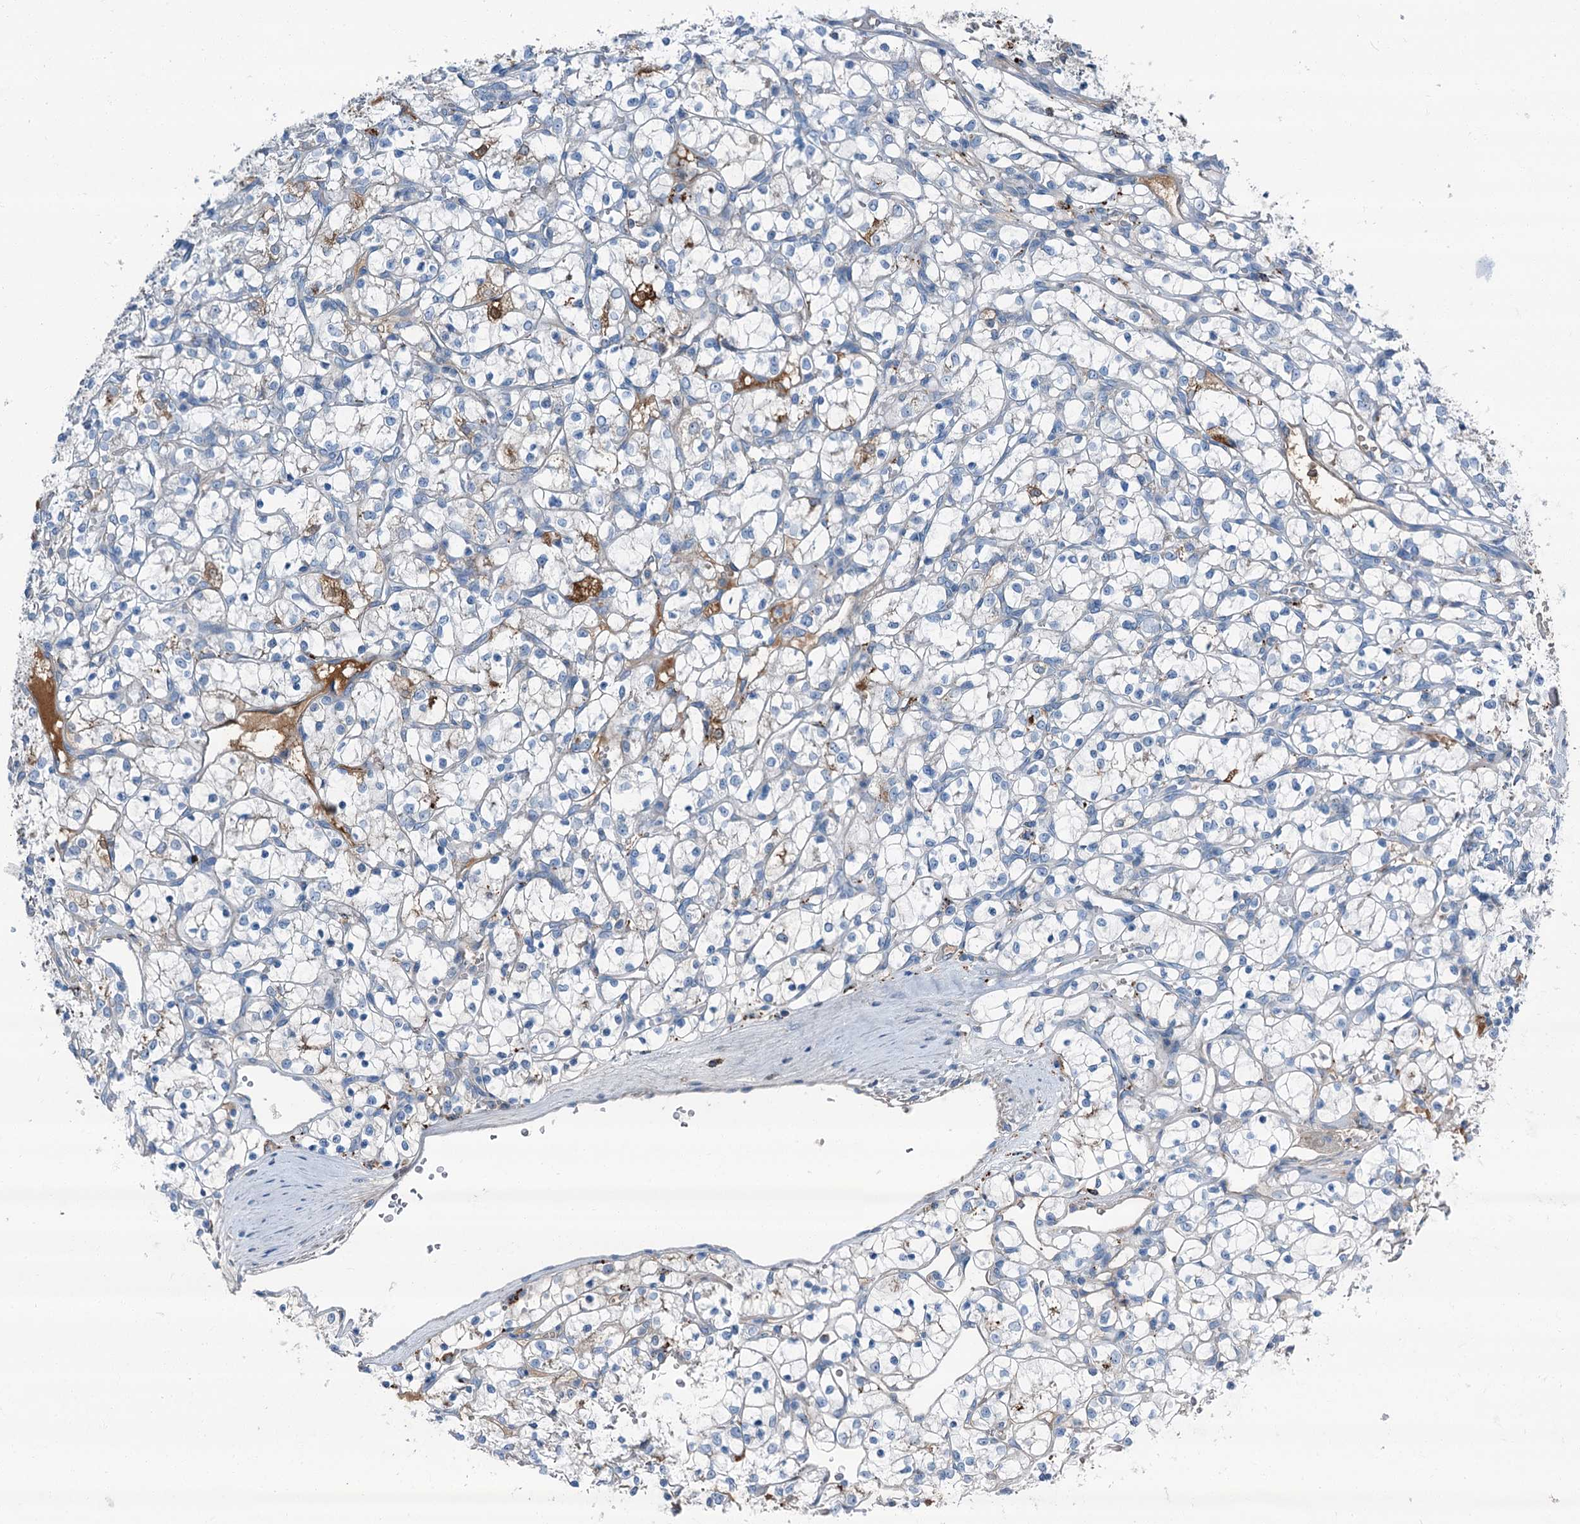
{"staining": {"intensity": "moderate", "quantity": "<25%", "location": "cytoplasmic/membranous"}, "tissue": "renal cancer", "cell_type": "Tumor cells", "image_type": "cancer", "snomed": [{"axis": "morphology", "description": "Adenocarcinoma, NOS"}, {"axis": "topography", "description": "Kidney"}], "caption": "Adenocarcinoma (renal) stained with a protein marker displays moderate staining in tumor cells.", "gene": "AXL", "patient": {"sex": "female", "age": 69}}